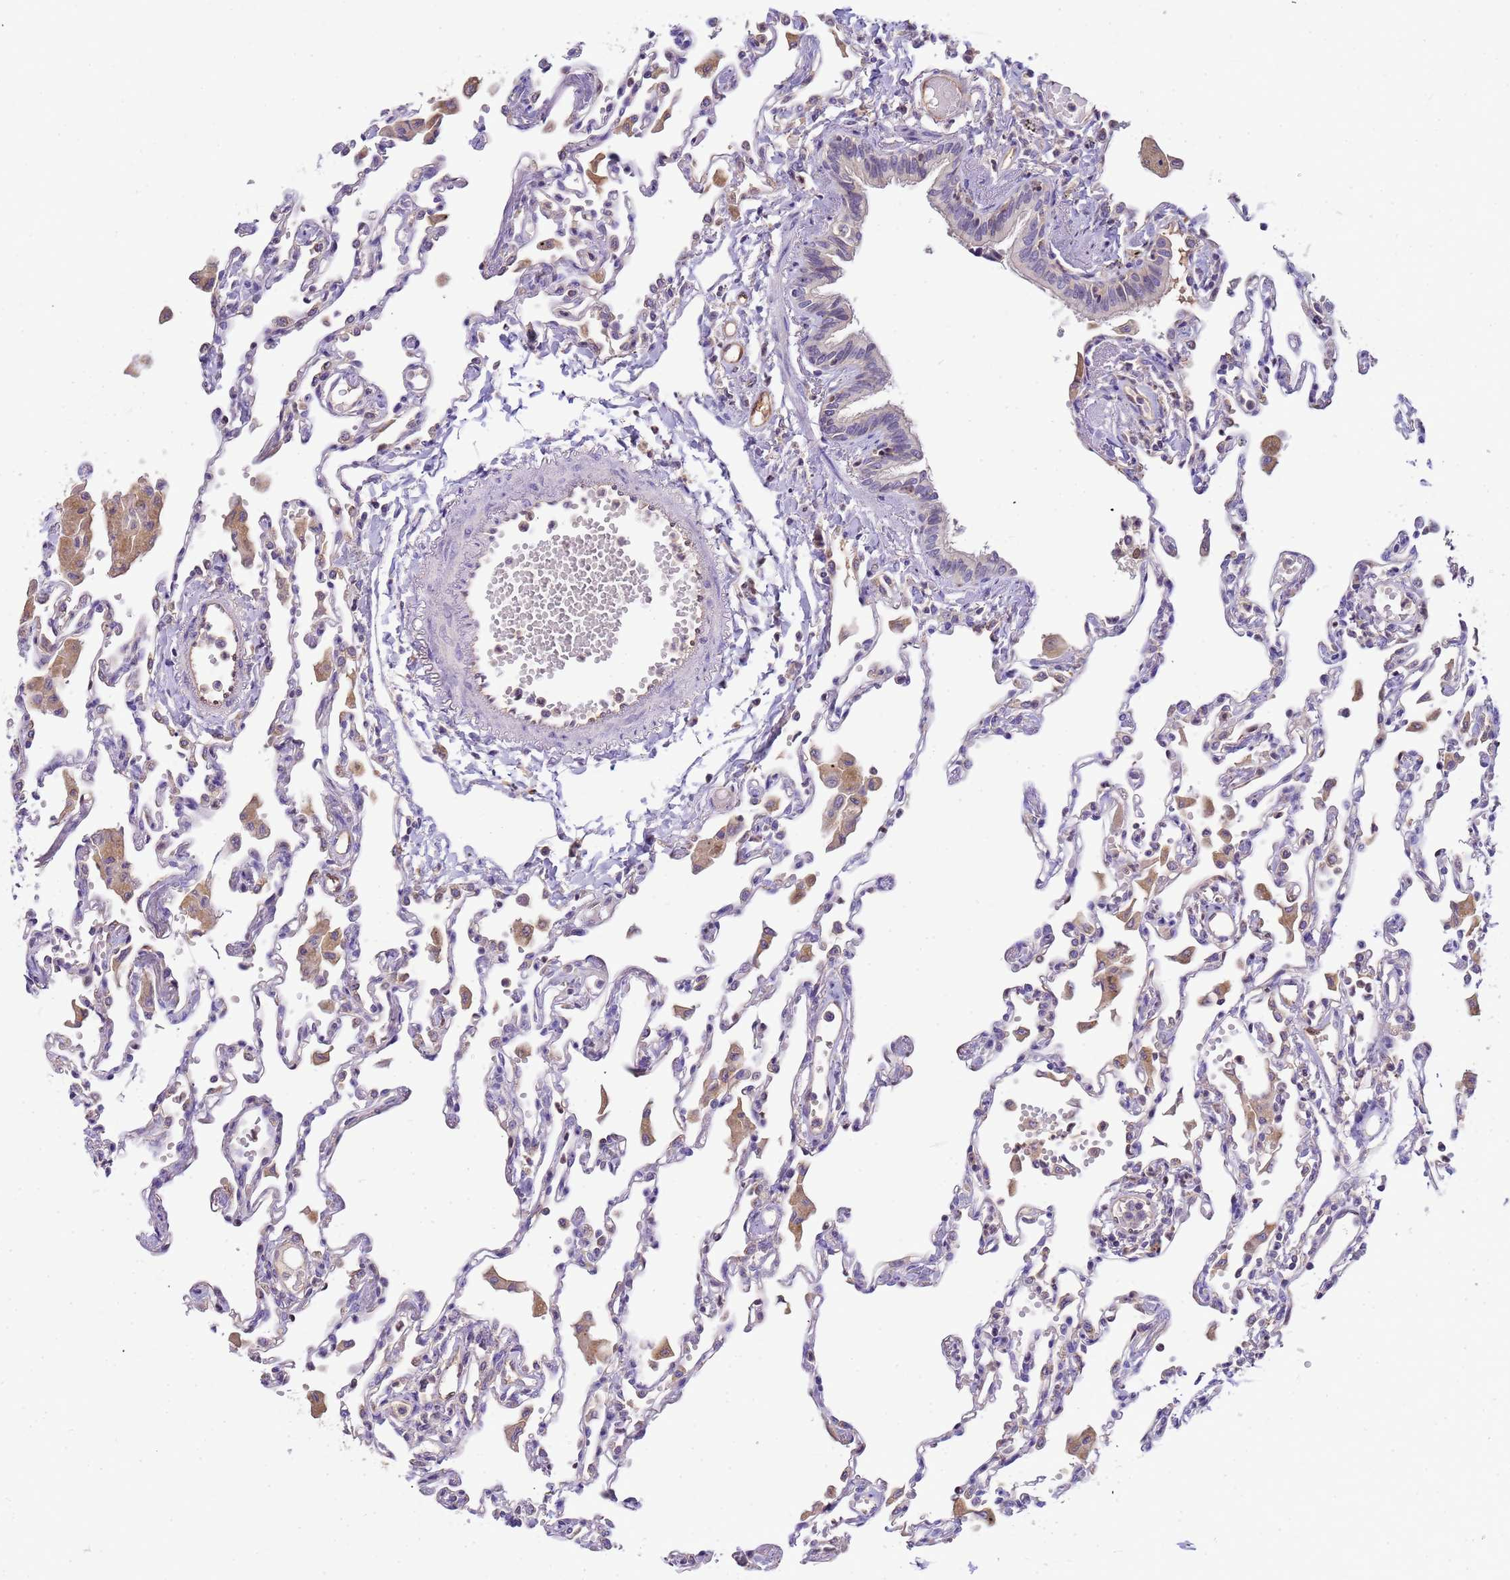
{"staining": {"intensity": "negative", "quantity": "none", "location": "none"}, "tissue": "lung", "cell_type": "Alveolar cells", "image_type": "normal", "snomed": [{"axis": "morphology", "description": "Normal tissue, NOS"}, {"axis": "topography", "description": "Bronchus"}, {"axis": "topography", "description": "Lung"}], "caption": "The histopathology image reveals no significant expression in alveolar cells of lung.", "gene": "PLCXD3", "patient": {"sex": "female", "age": 49}}